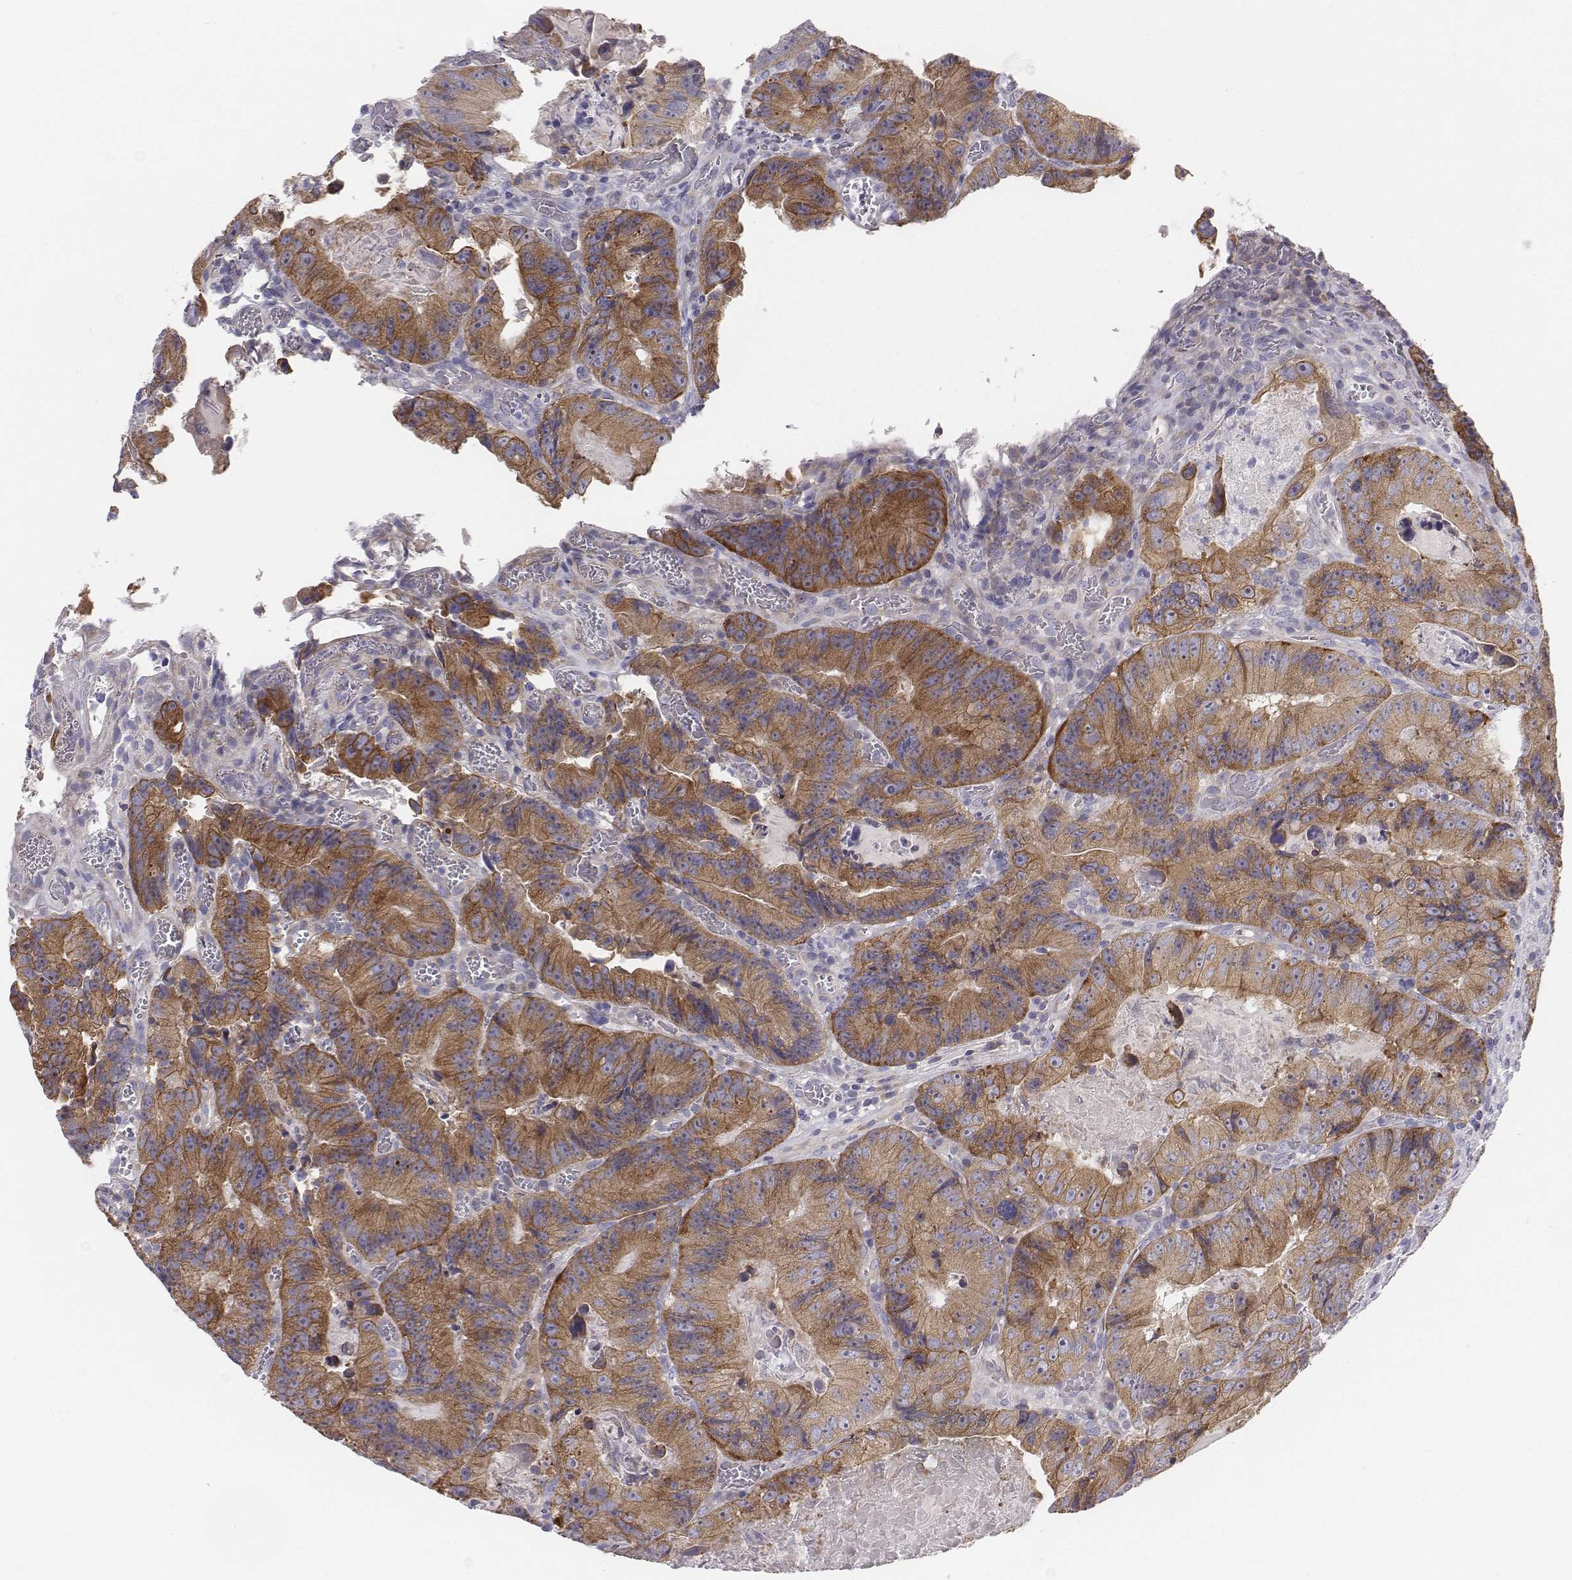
{"staining": {"intensity": "moderate", "quantity": ">75%", "location": "cytoplasmic/membranous"}, "tissue": "colorectal cancer", "cell_type": "Tumor cells", "image_type": "cancer", "snomed": [{"axis": "morphology", "description": "Adenocarcinoma, NOS"}, {"axis": "topography", "description": "Colon"}], "caption": "Moderate cytoplasmic/membranous expression for a protein is identified in about >75% of tumor cells of colorectal cancer using IHC.", "gene": "CHST14", "patient": {"sex": "female", "age": 86}}